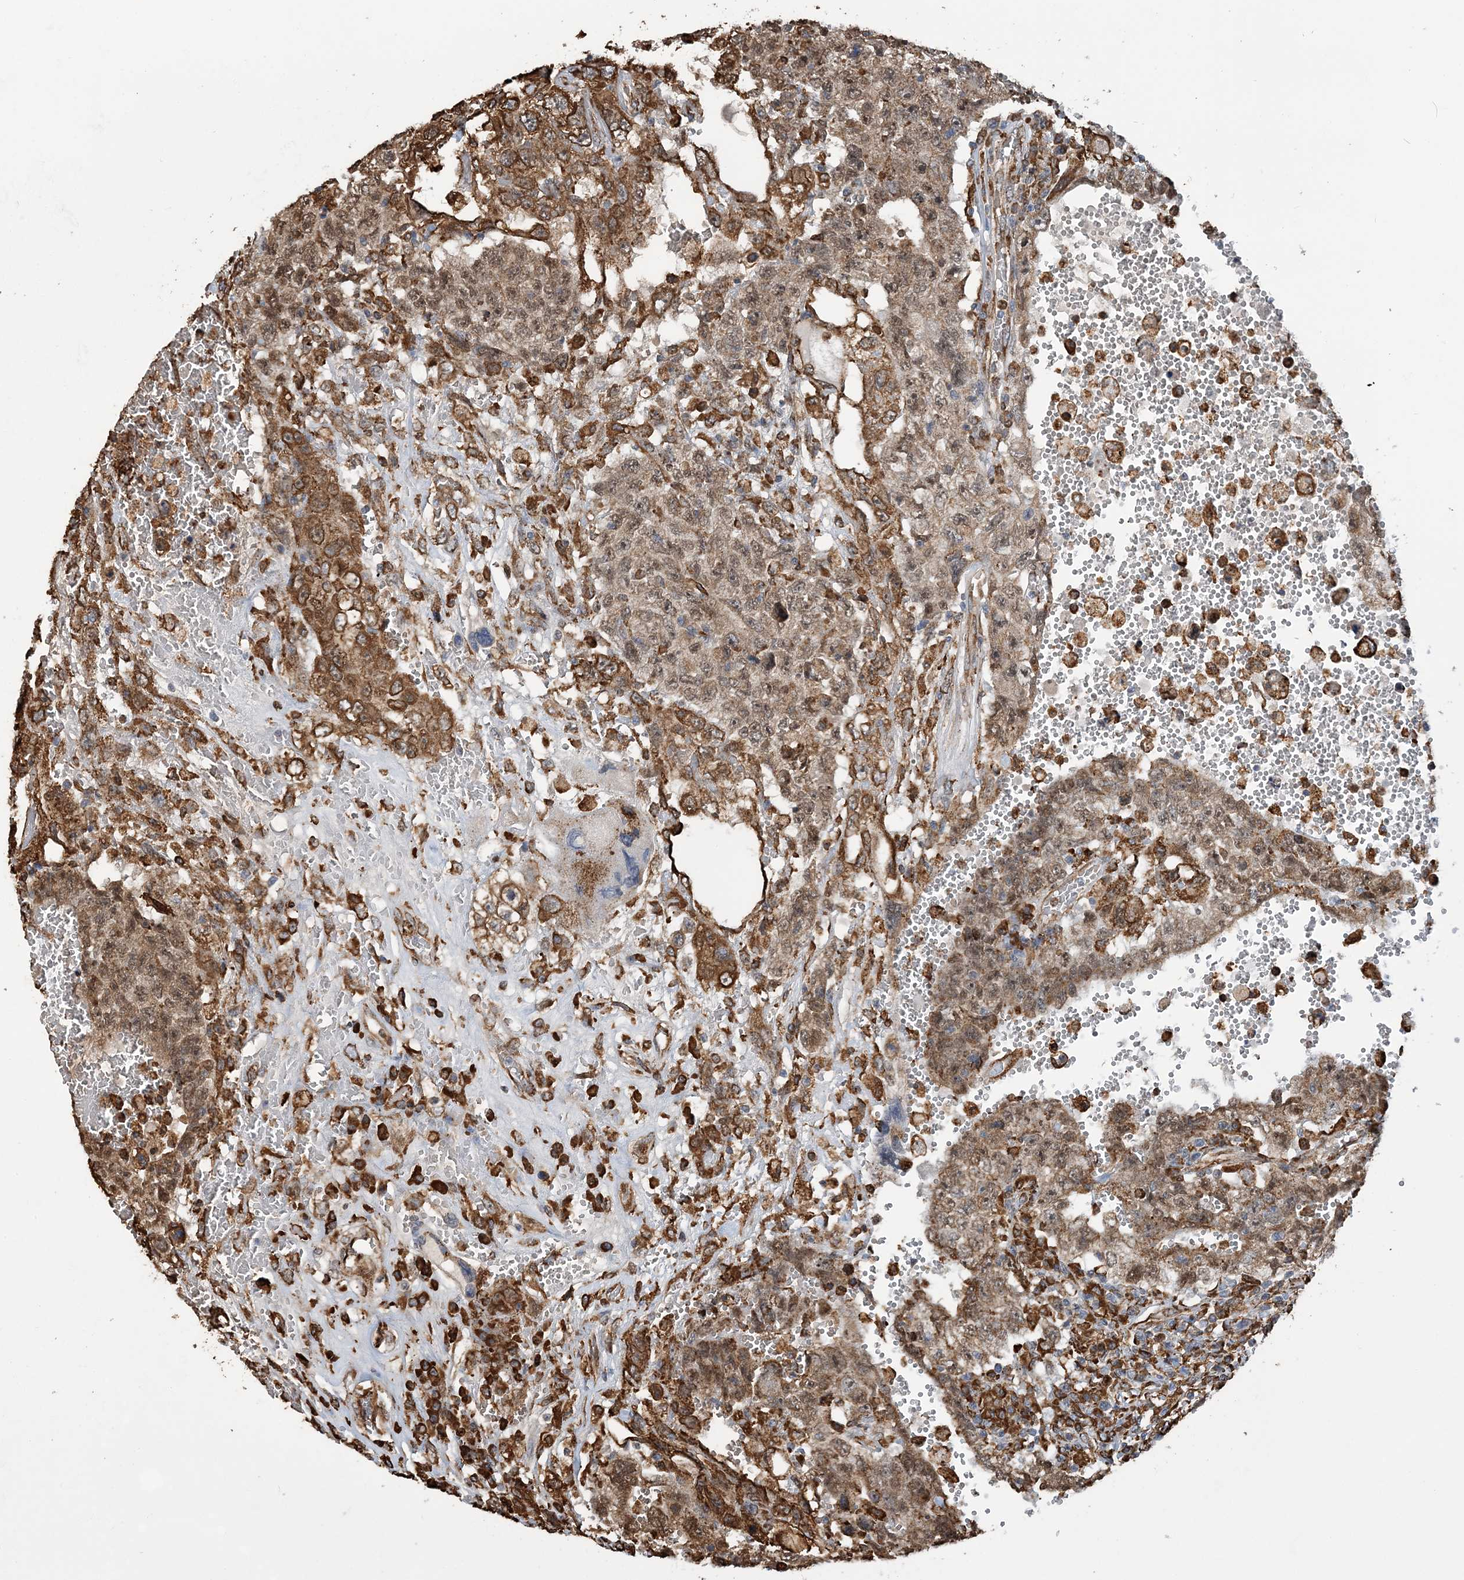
{"staining": {"intensity": "moderate", "quantity": ">75%", "location": "cytoplasmic/membranous,nuclear"}, "tissue": "testis cancer", "cell_type": "Tumor cells", "image_type": "cancer", "snomed": [{"axis": "morphology", "description": "Carcinoma, Embryonal, NOS"}, {"axis": "topography", "description": "Testis"}], "caption": "IHC of testis cancer exhibits medium levels of moderate cytoplasmic/membranous and nuclear expression in approximately >75% of tumor cells.", "gene": "WDR12", "patient": {"sex": "male", "age": 26}}